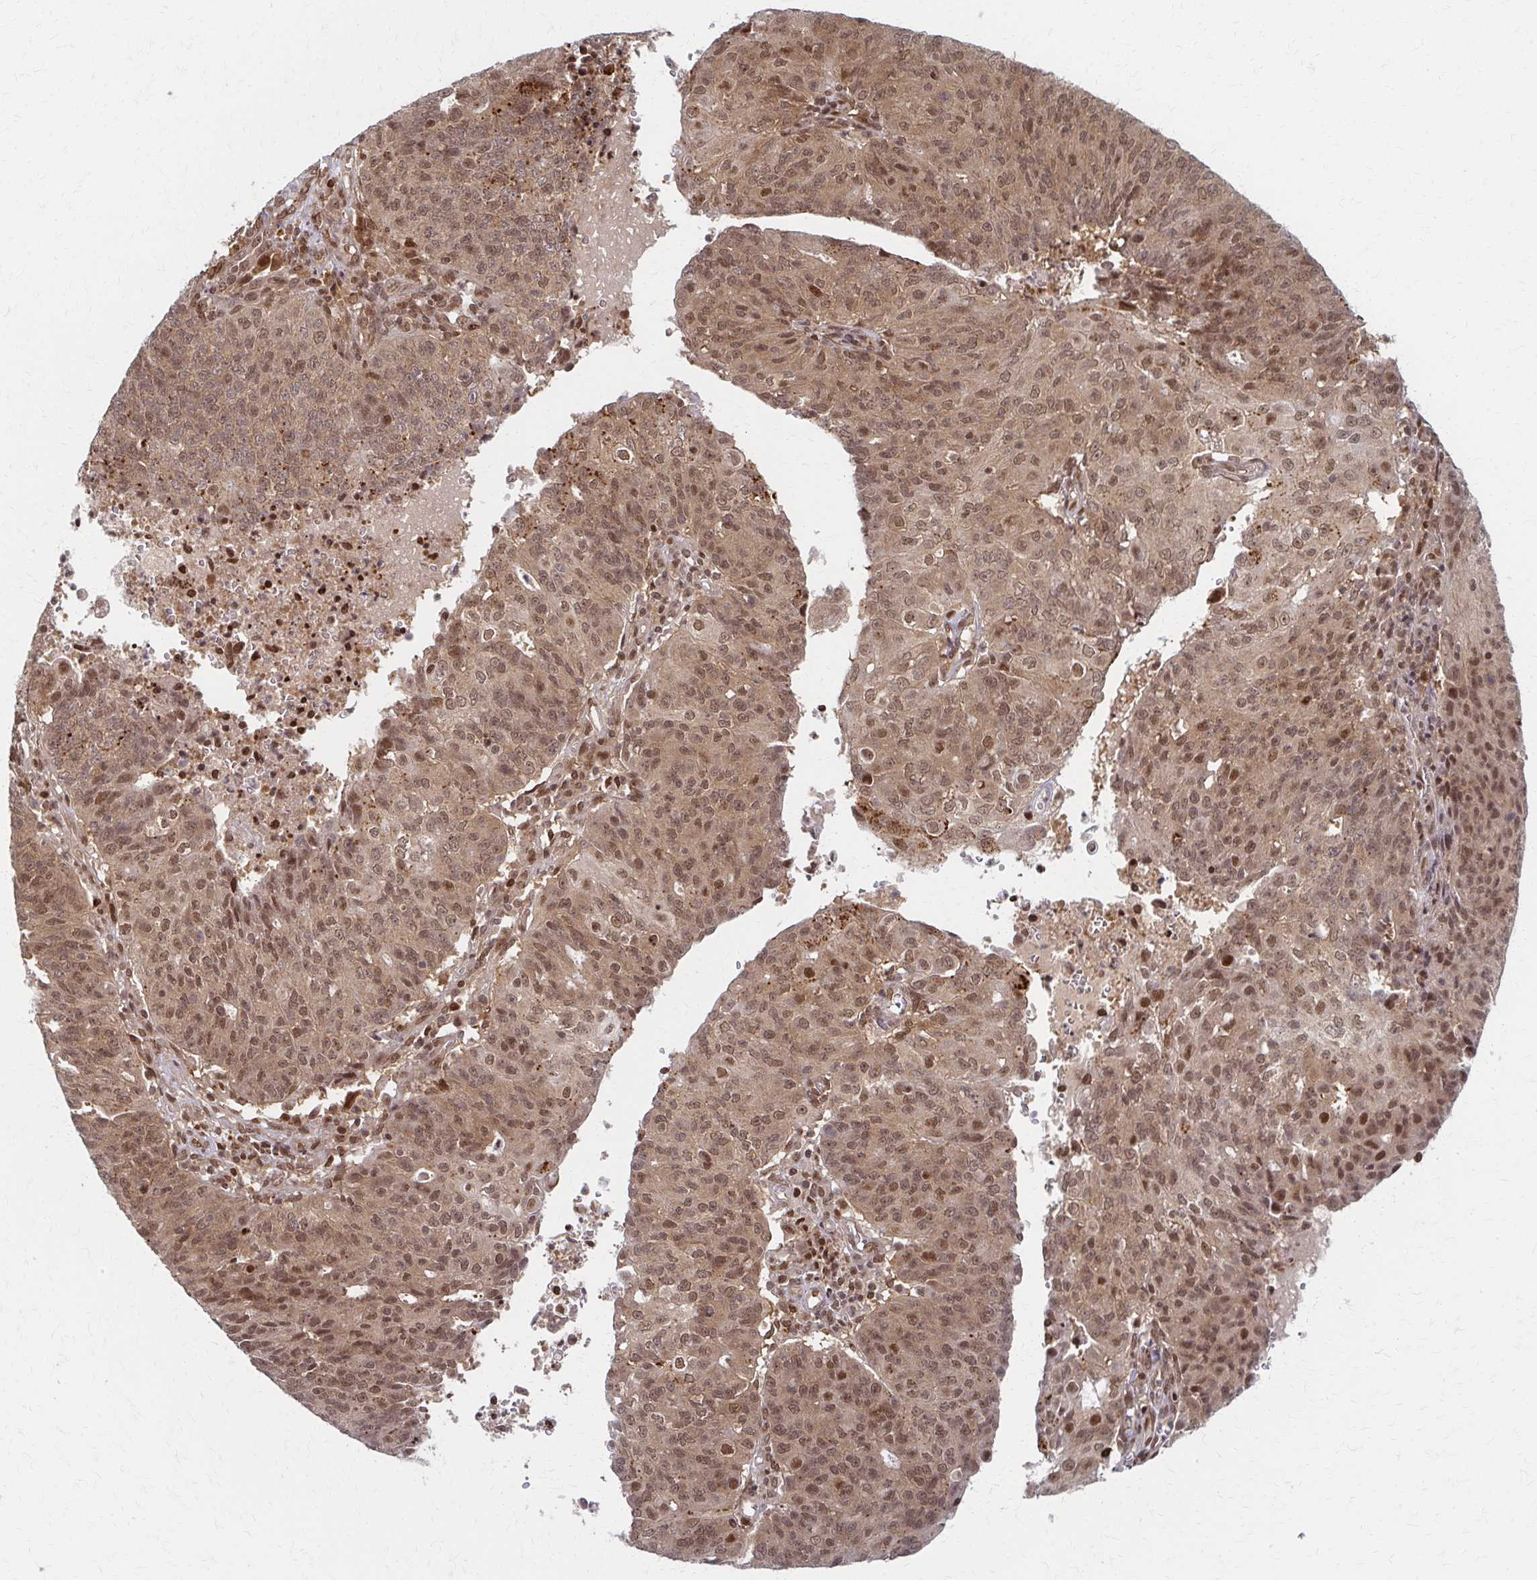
{"staining": {"intensity": "moderate", "quantity": ">75%", "location": "cytoplasmic/membranous,nuclear"}, "tissue": "endometrial cancer", "cell_type": "Tumor cells", "image_type": "cancer", "snomed": [{"axis": "morphology", "description": "Adenocarcinoma, NOS"}, {"axis": "topography", "description": "Endometrium"}], "caption": "Immunohistochemical staining of adenocarcinoma (endometrial) demonstrates moderate cytoplasmic/membranous and nuclear protein expression in about >75% of tumor cells.", "gene": "PSMD7", "patient": {"sex": "female", "age": 82}}